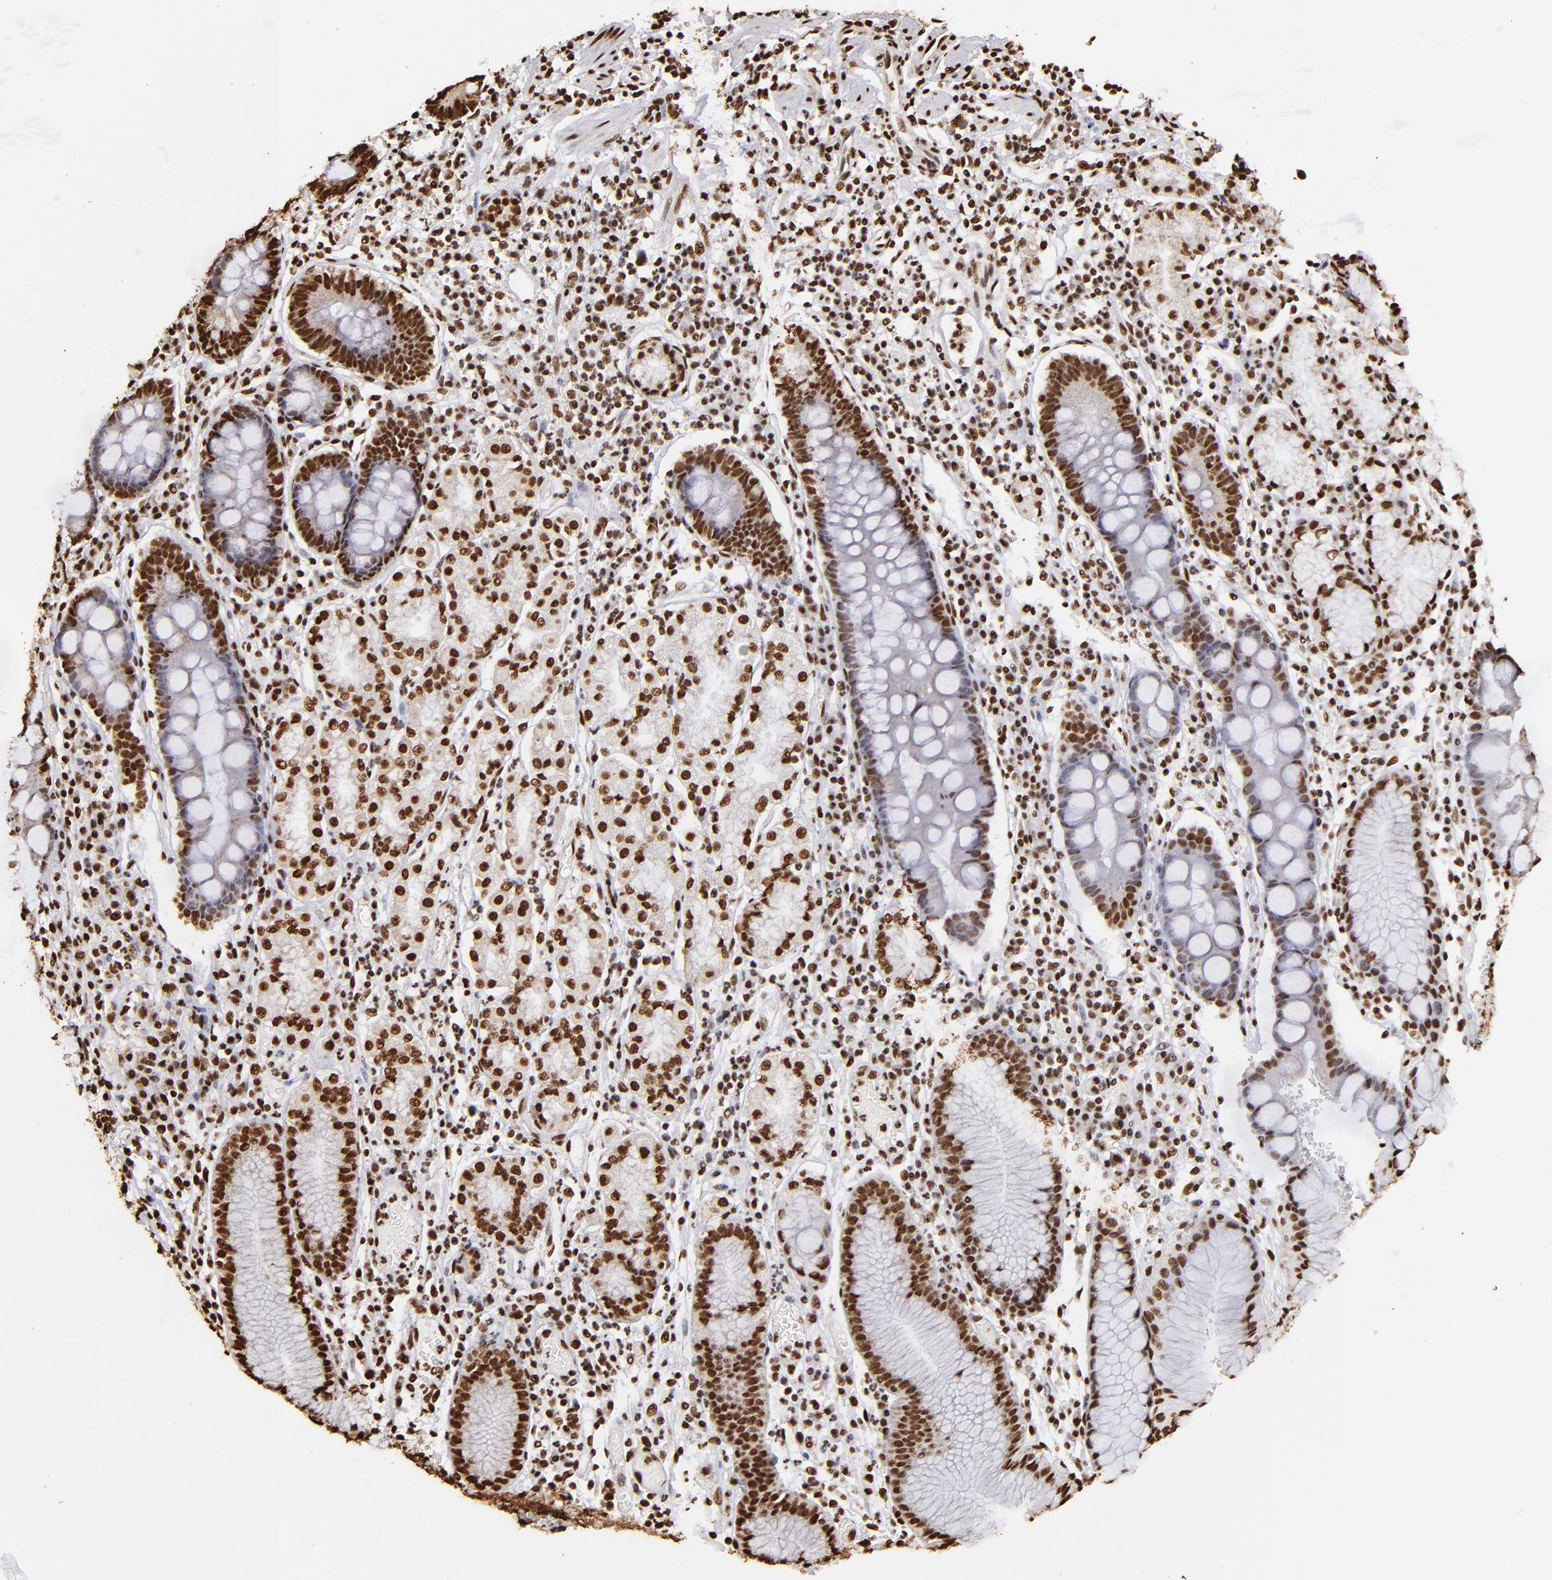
{"staining": {"intensity": "strong", "quantity": ">75%", "location": "nuclear"}, "tissue": "stomach", "cell_type": "Glandular cells", "image_type": "normal", "snomed": [{"axis": "morphology", "description": "Normal tissue, NOS"}, {"axis": "topography", "description": "Stomach, lower"}], "caption": "An image of human stomach stained for a protein demonstrates strong nuclear brown staining in glandular cells.", "gene": "ILF3", "patient": {"sex": "female", "age": 73}}